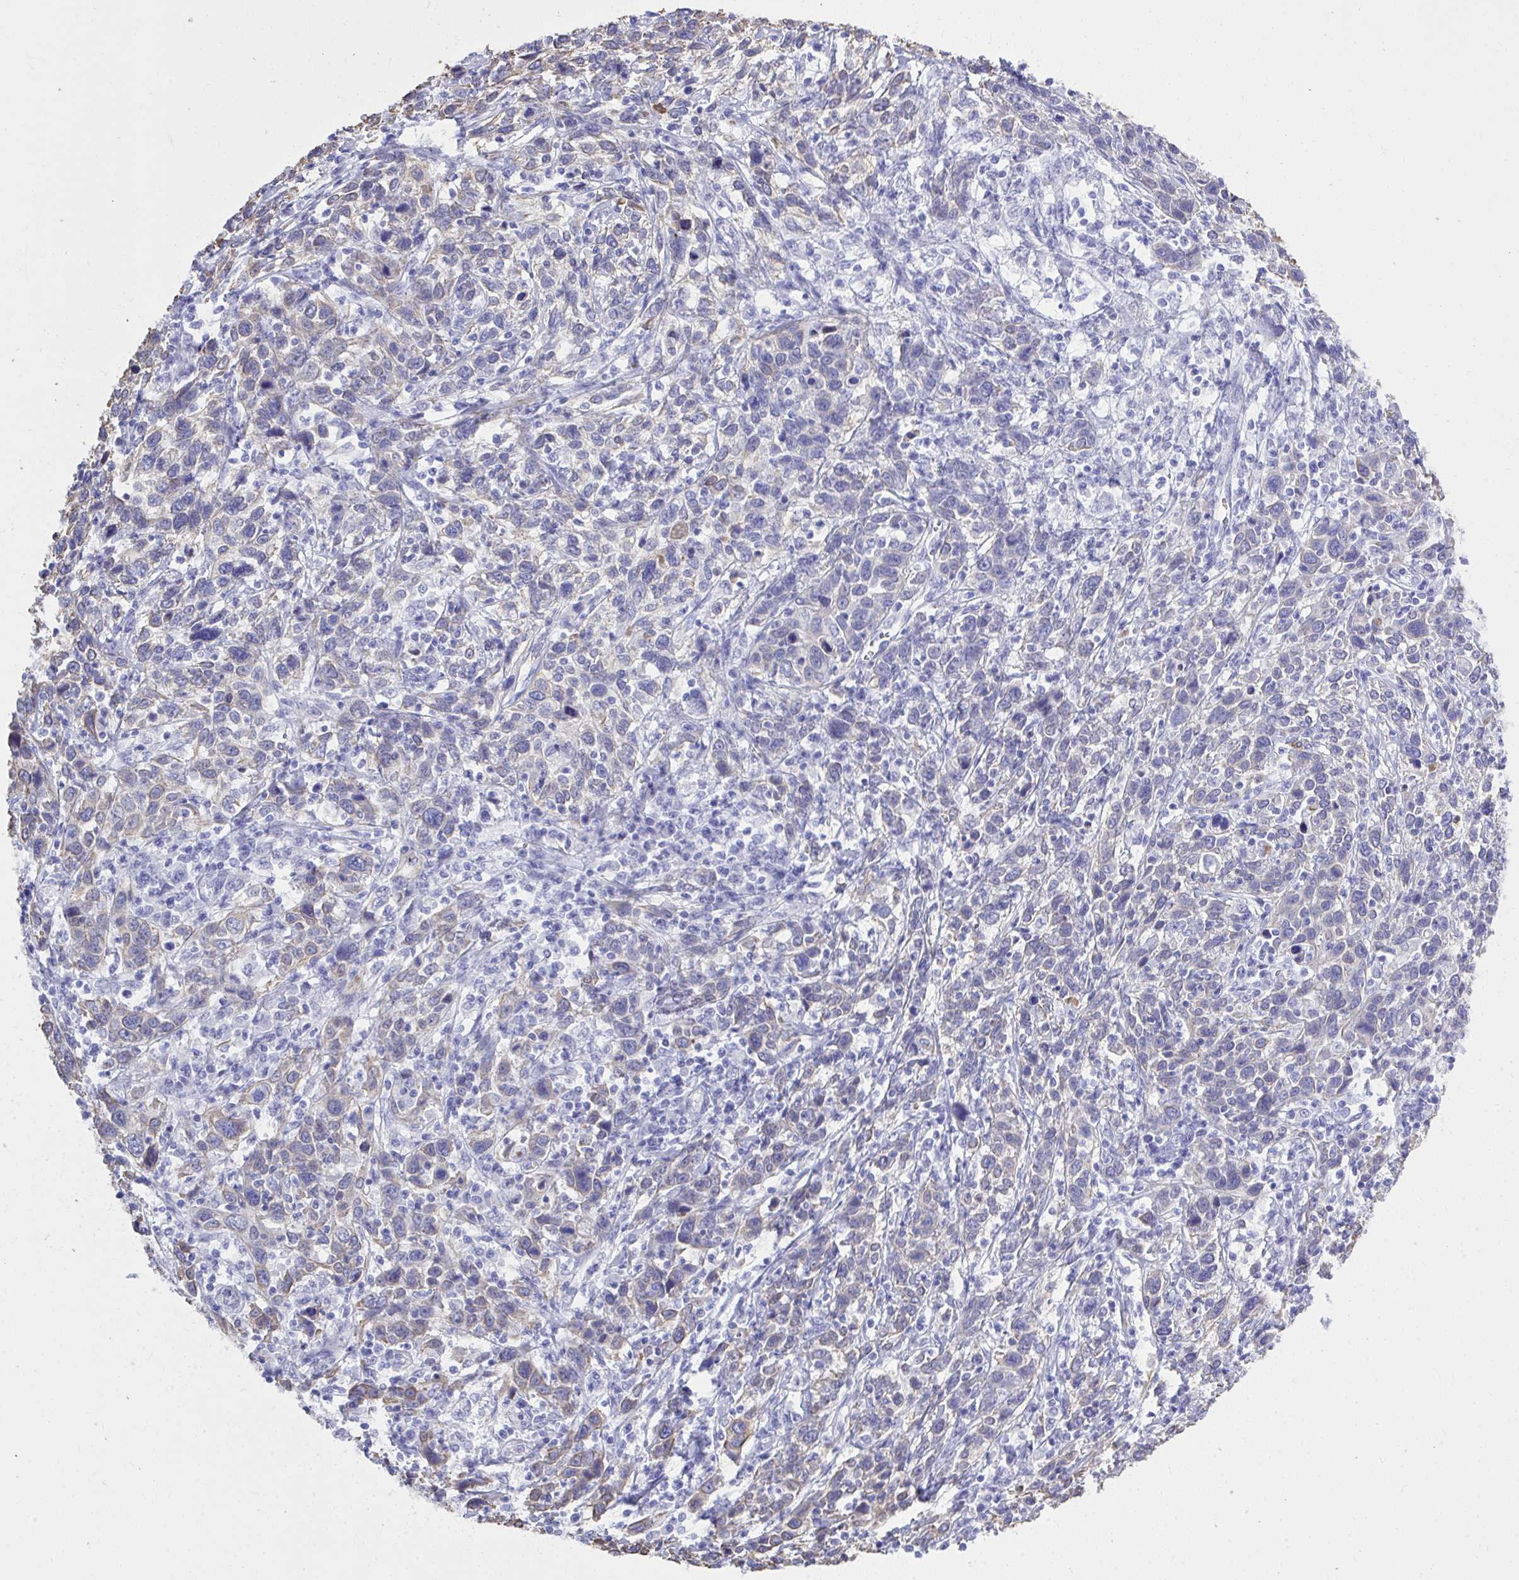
{"staining": {"intensity": "weak", "quantity": "<25%", "location": "cytoplasmic/membranous"}, "tissue": "cervical cancer", "cell_type": "Tumor cells", "image_type": "cancer", "snomed": [{"axis": "morphology", "description": "Squamous cell carcinoma, NOS"}, {"axis": "topography", "description": "Cervix"}], "caption": "Immunohistochemistry of human cervical squamous cell carcinoma shows no expression in tumor cells.", "gene": "PSD", "patient": {"sex": "female", "age": 46}}